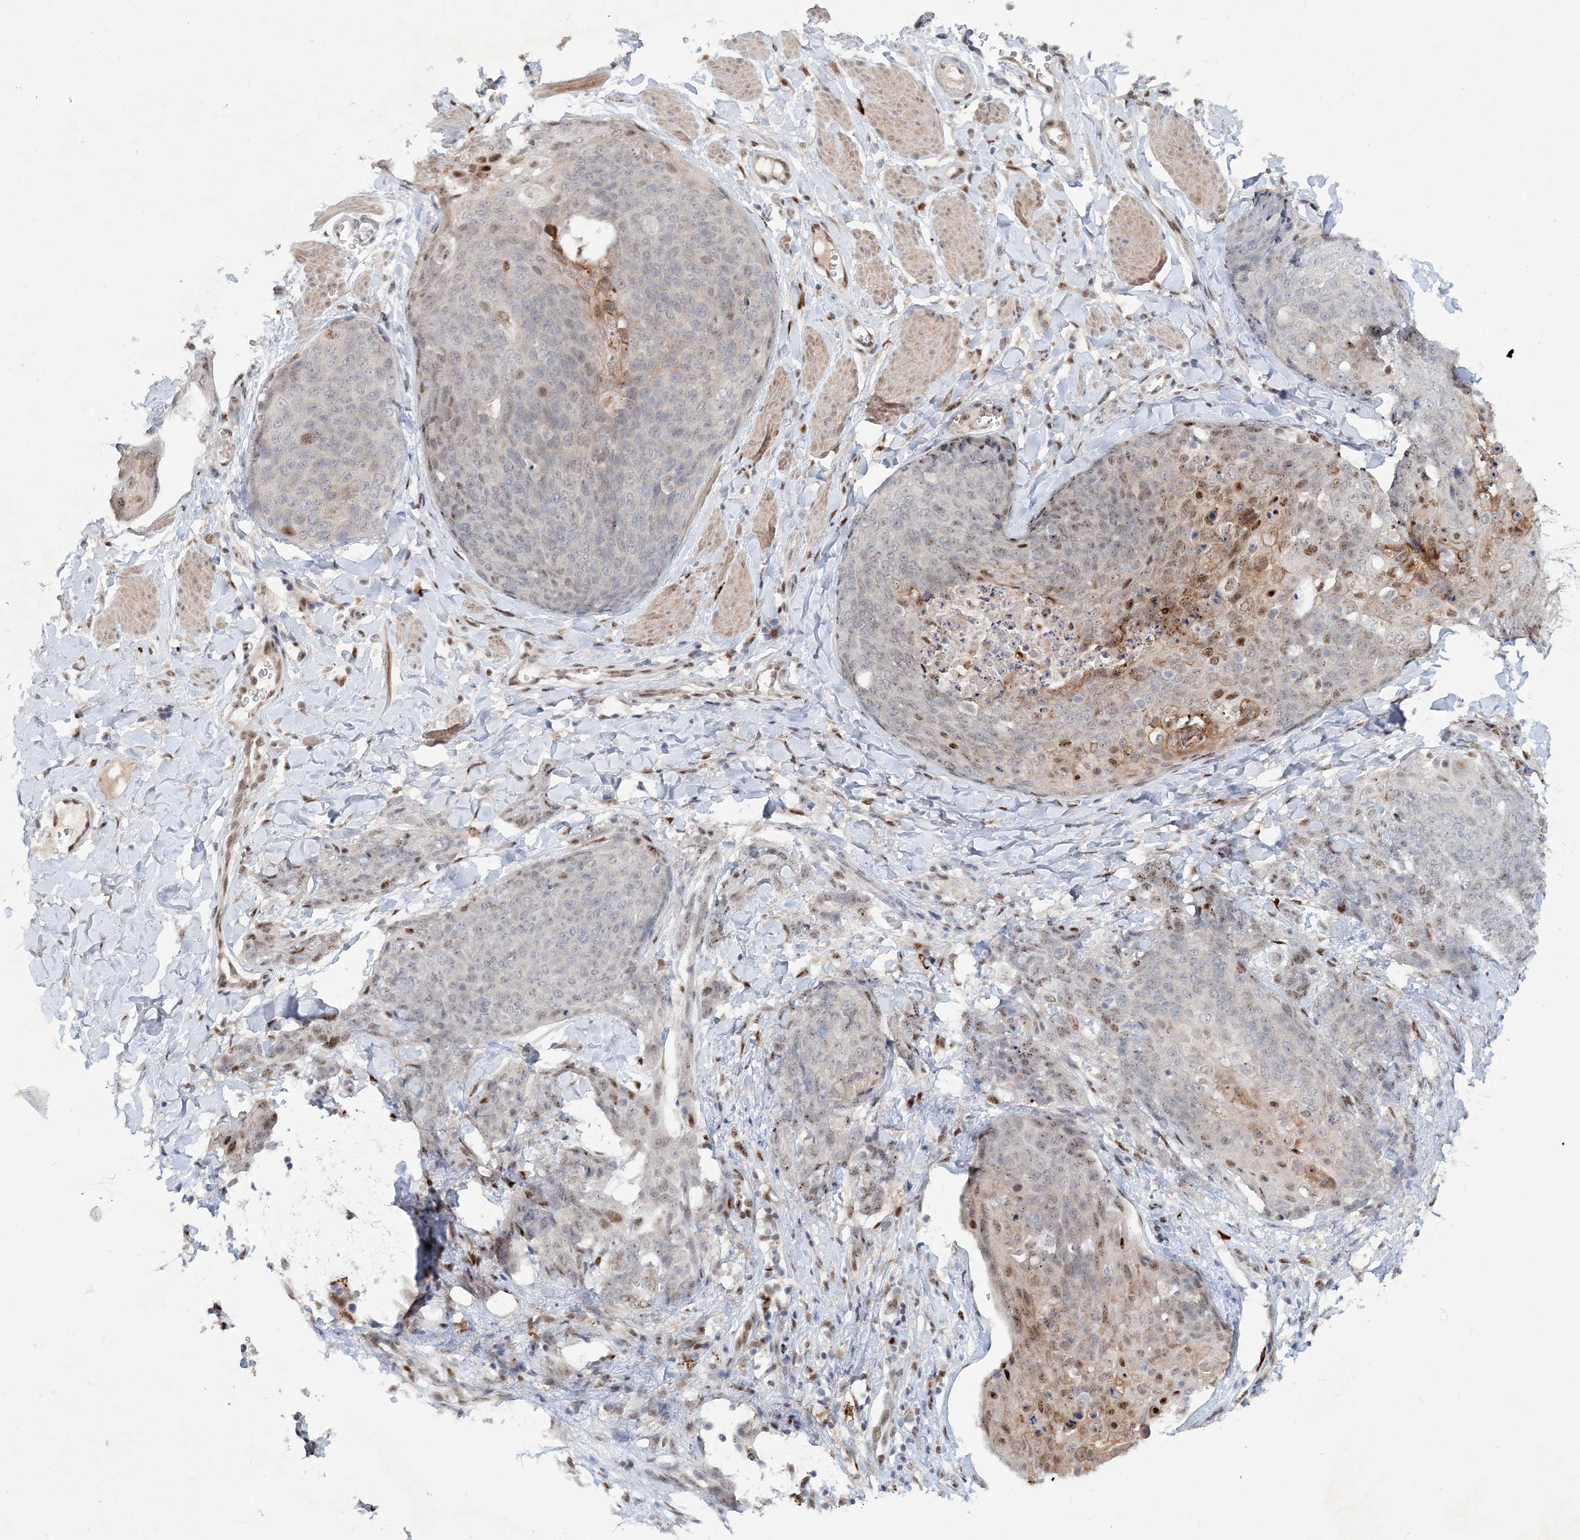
{"staining": {"intensity": "moderate", "quantity": "<25%", "location": "nuclear"}, "tissue": "skin cancer", "cell_type": "Tumor cells", "image_type": "cancer", "snomed": [{"axis": "morphology", "description": "Squamous cell carcinoma, NOS"}, {"axis": "topography", "description": "Skin"}, {"axis": "topography", "description": "Vulva"}], "caption": "Skin squamous cell carcinoma stained with IHC demonstrates moderate nuclear staining in approximately <25% of tumor cells.", "gene": "GIN1", "patient": {"sex": "female", "age": 85}}